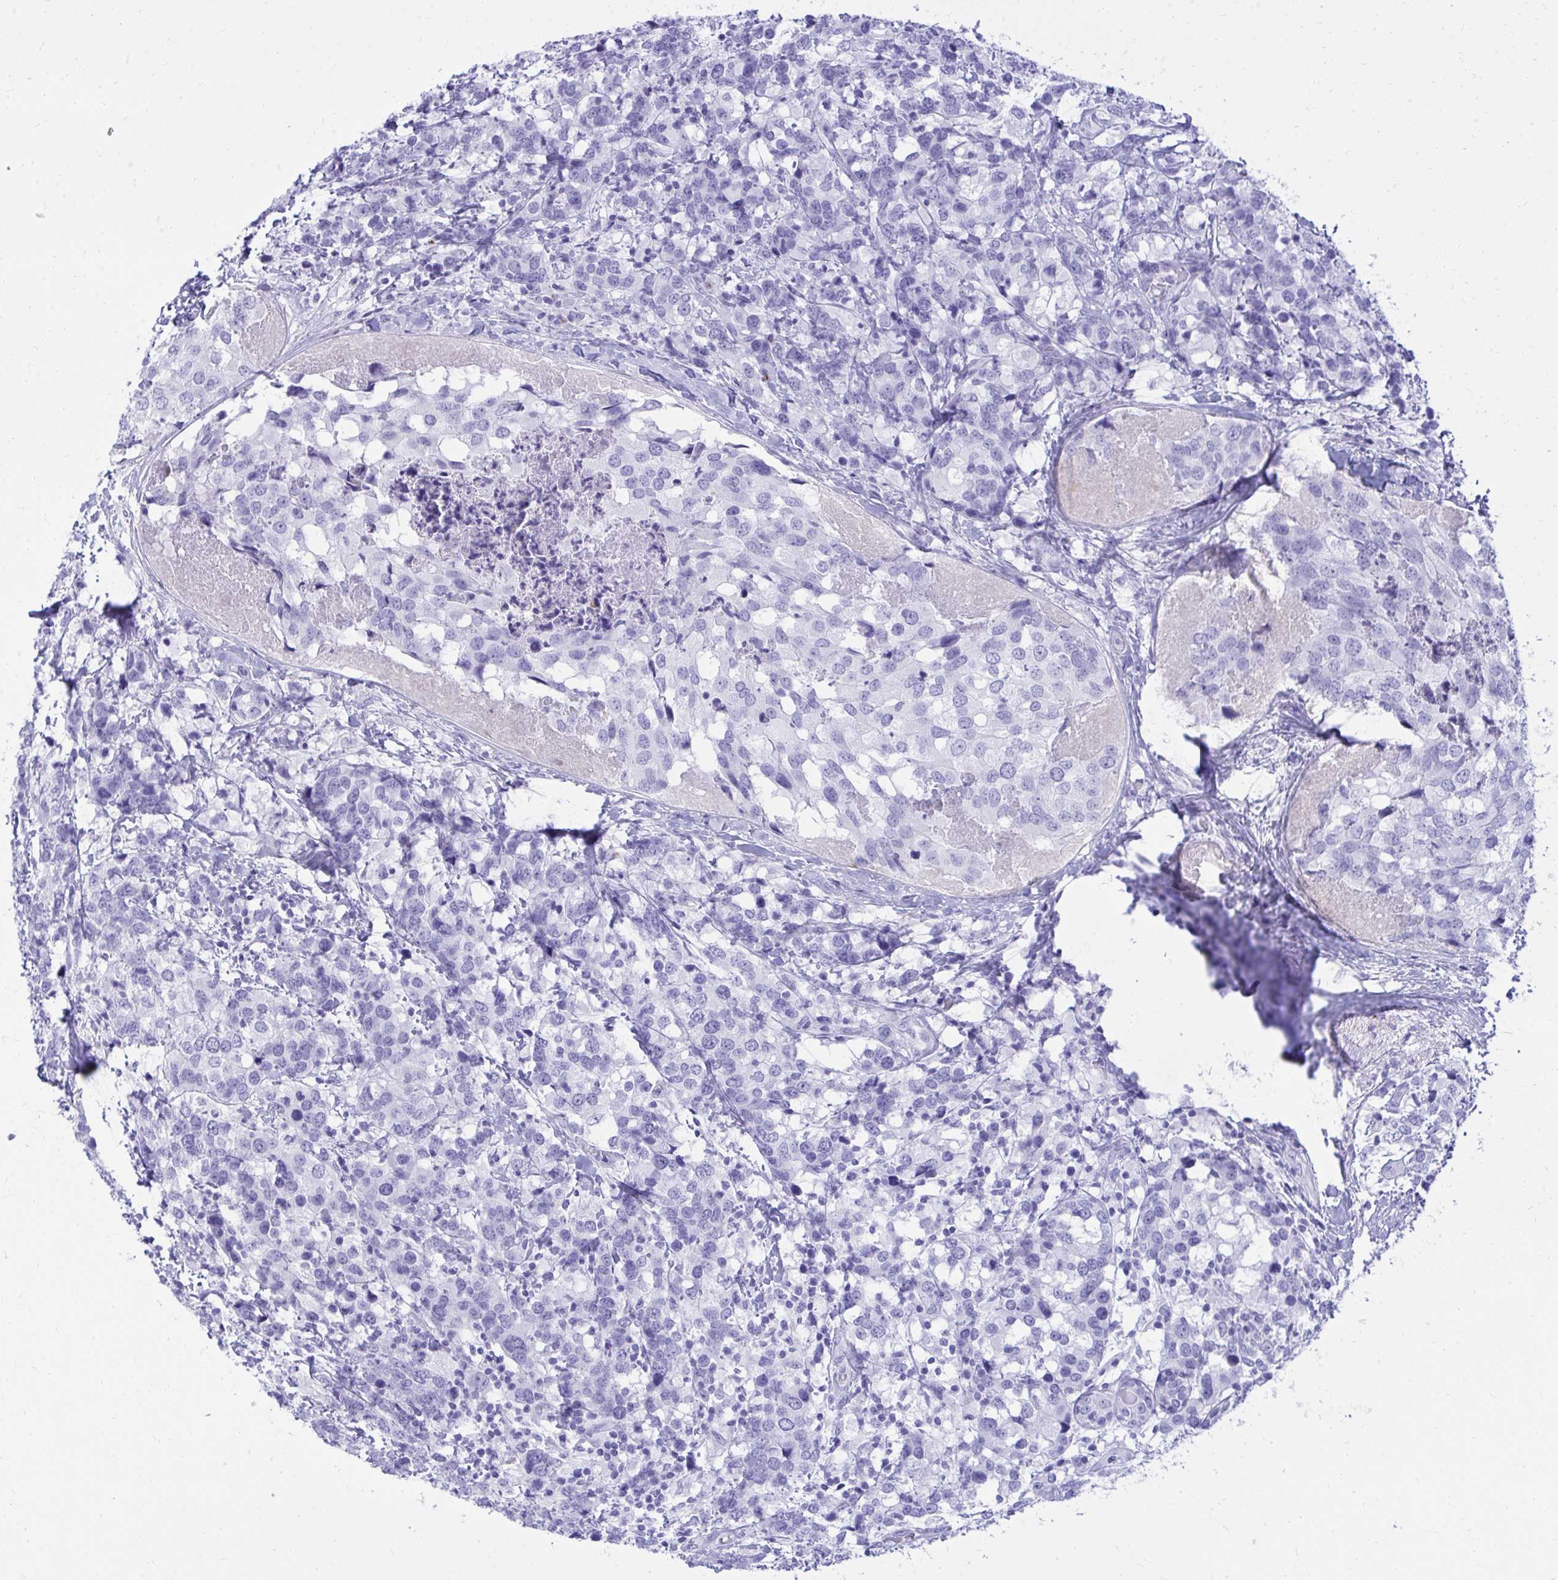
{"staining": {"intensity": "negative", "quantity": "none", "location": "none"}, "tissue": "breast cancer", "cell_type": "Tumor cells", "image_type": "cancer", "snomed": [{"axis": "morphology", "description": "Lobular carcinoma"}, {"axis": "topography", "description": "Breast"}], "caption": "IHC of human breast lobular carcinoma displays no positivity in tumor cells.", "gene": "ANKDD1B", "patient": {"sex": "female", "age": 59}}